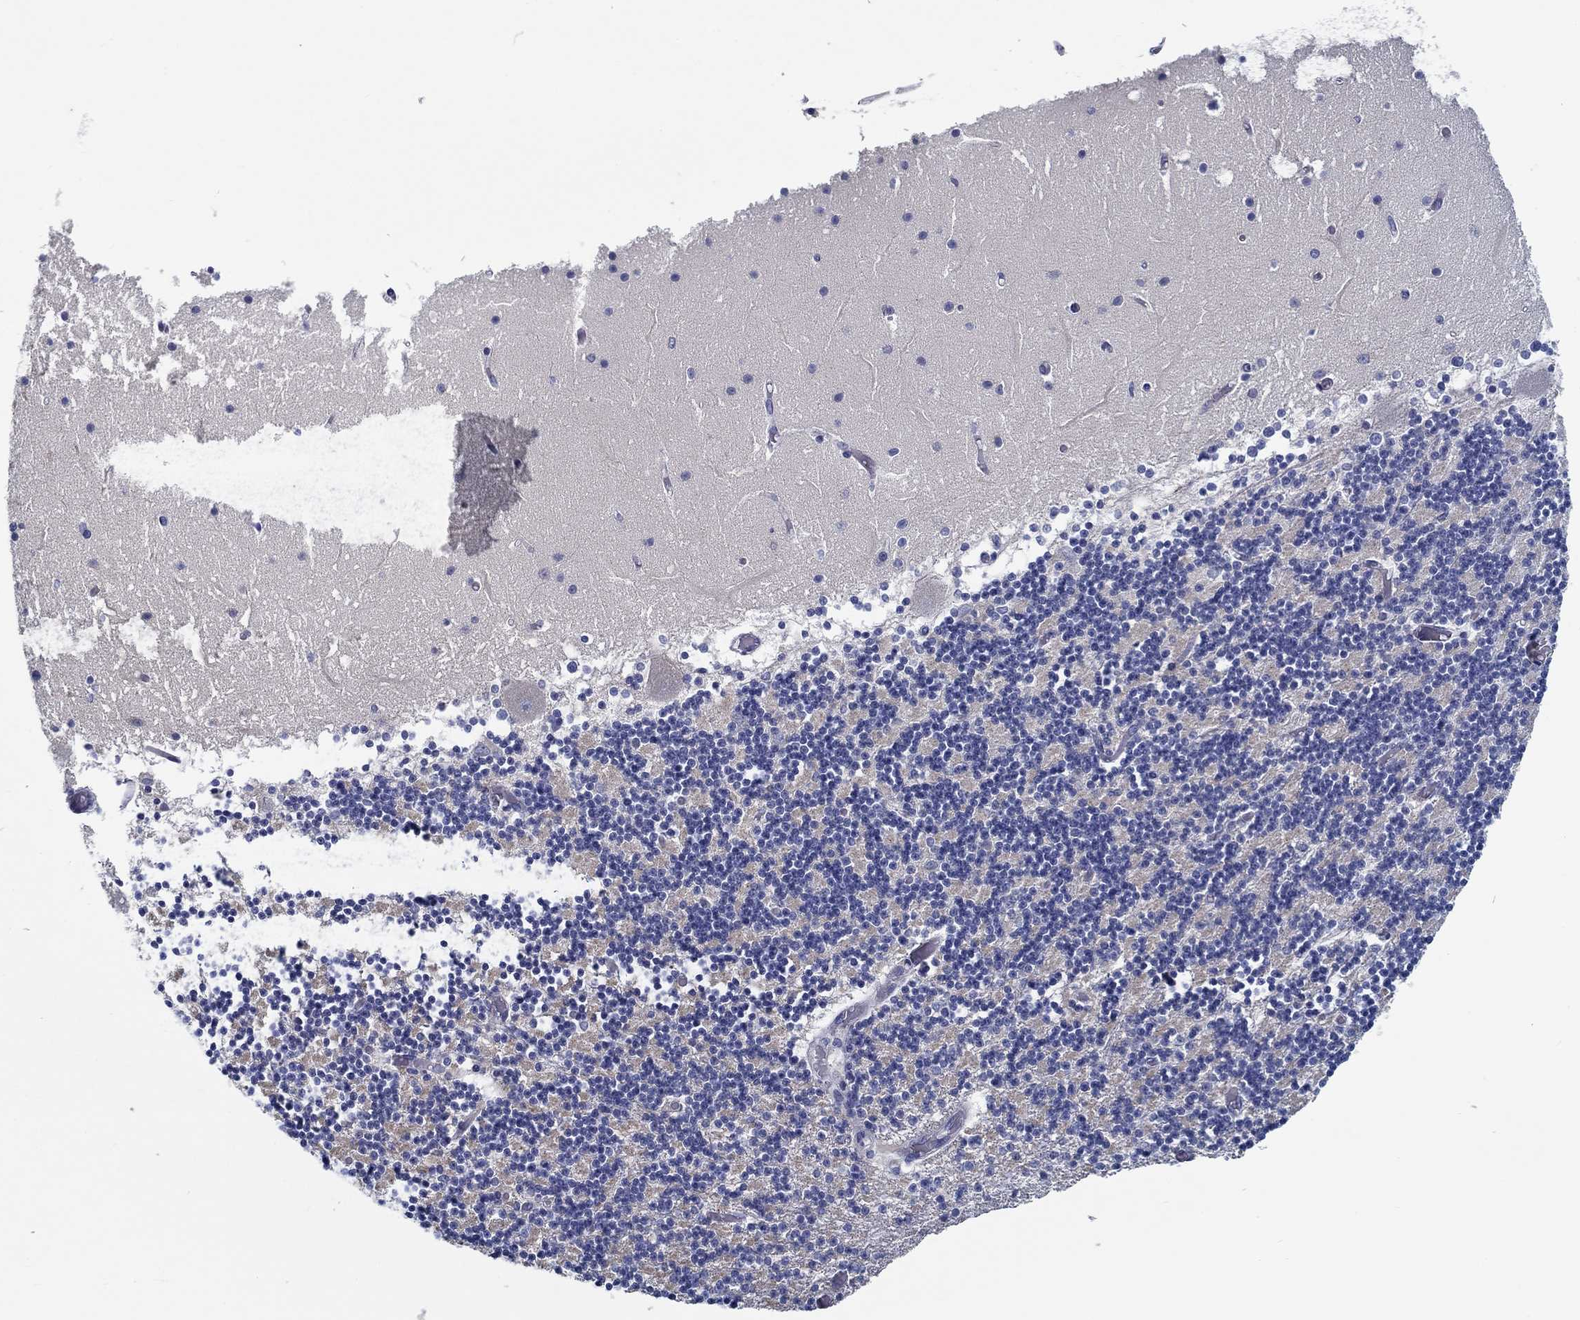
{"staining": {"intensity": "negative", "quantity": "none", "location": "none"}, "tissue": "cerebellum", "cell_type": "Cells in granular layer", "image_type": "normal", "snomed": [{"axis": "morphology", "description": "Normal tissue, NOS"}, {"axis": "topography", "description": "Cerebellum"}], "caption": "Immunohistochemistry micrograph of benign cerebellum stained for a protein (brown), which exhibits no positivity in cells in granular layer.", "gene": "MYBPC1", "patient": {"sex": "female", "age": 28}}